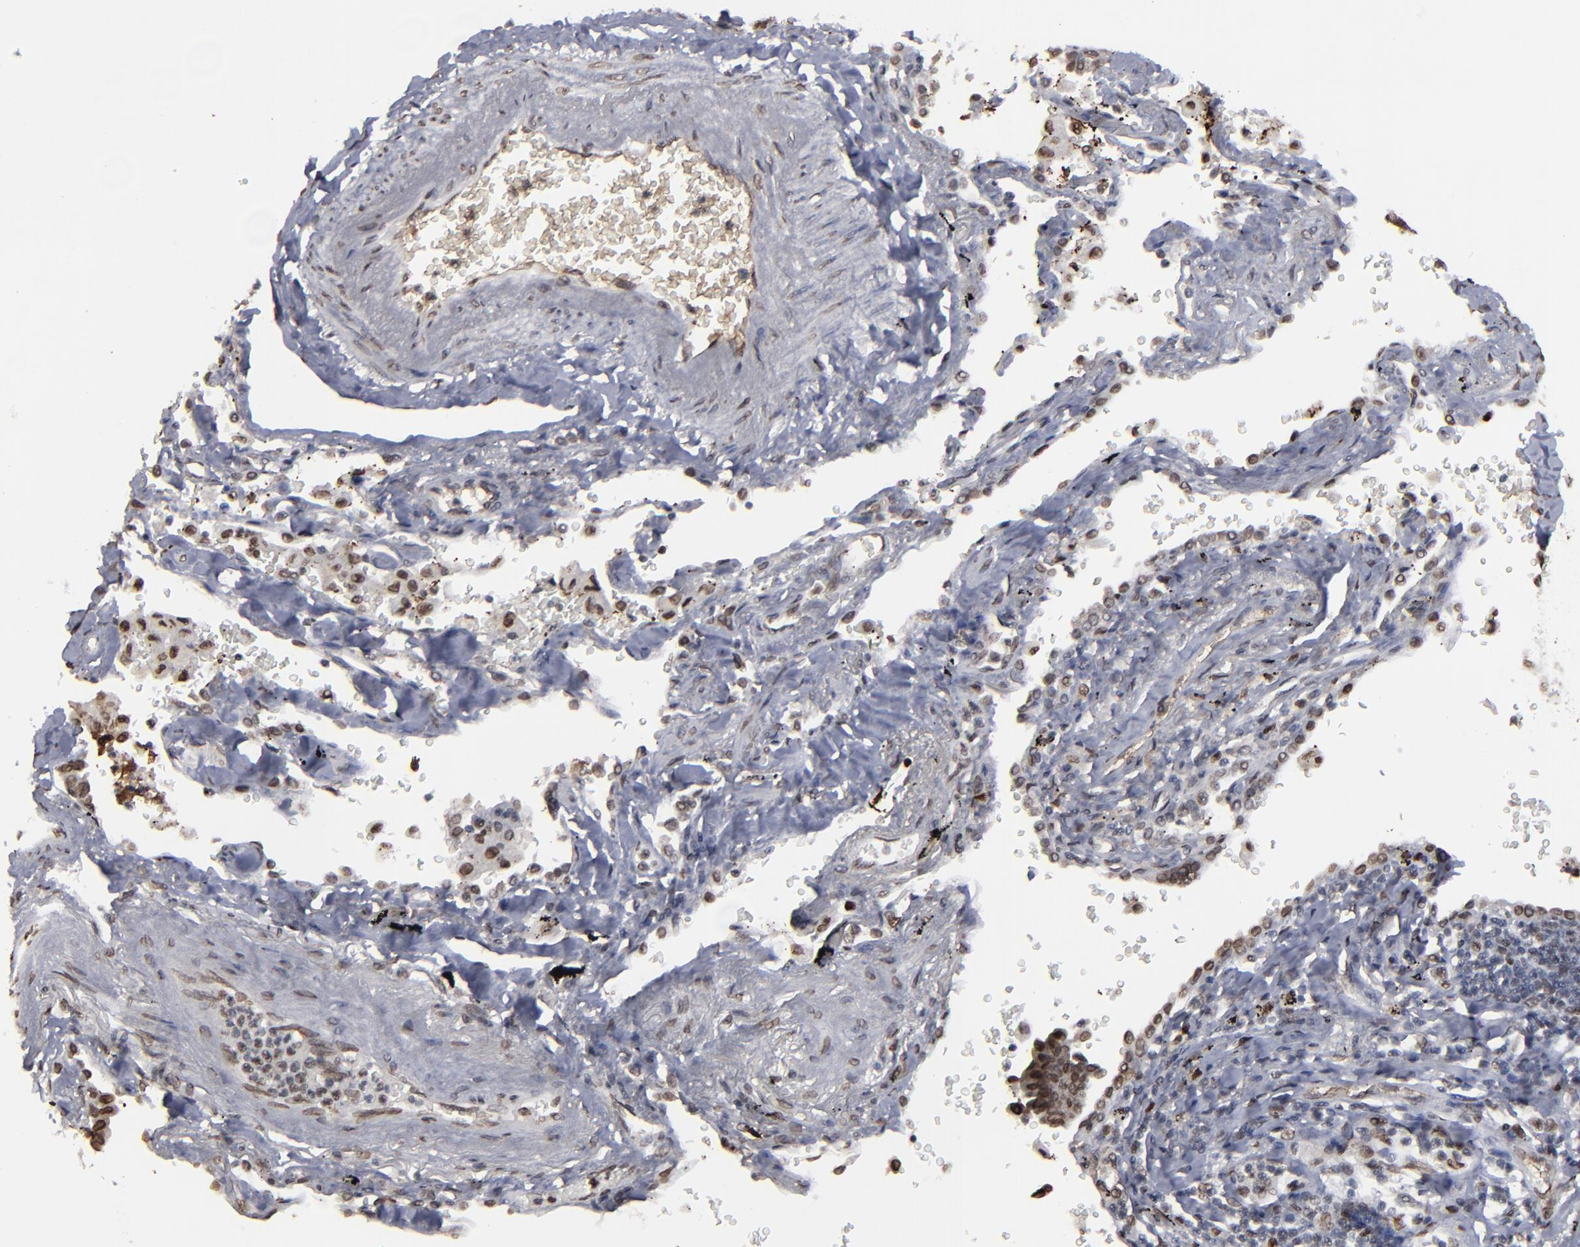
{"staining": {"intensity": "moderate", "quantity": "25%-75%", "location": "nuclear"}, "tissue": "lung cancer", "cell_type": "Tumor cells", "image_type": "cancer", "snomed": [{"axis": "morphology", "description": "Adenocarcinoma, NOS"}, {"axis": "topography", "description": "Lung"}], "caption": "Protein expression analysis of adenocarcinoma (lung) exhibits moderate nuclear staining in about 25%-75% of tumor cells.", "gene": "BAZ1A", "patient": {"sex": "female", "age": 64}}